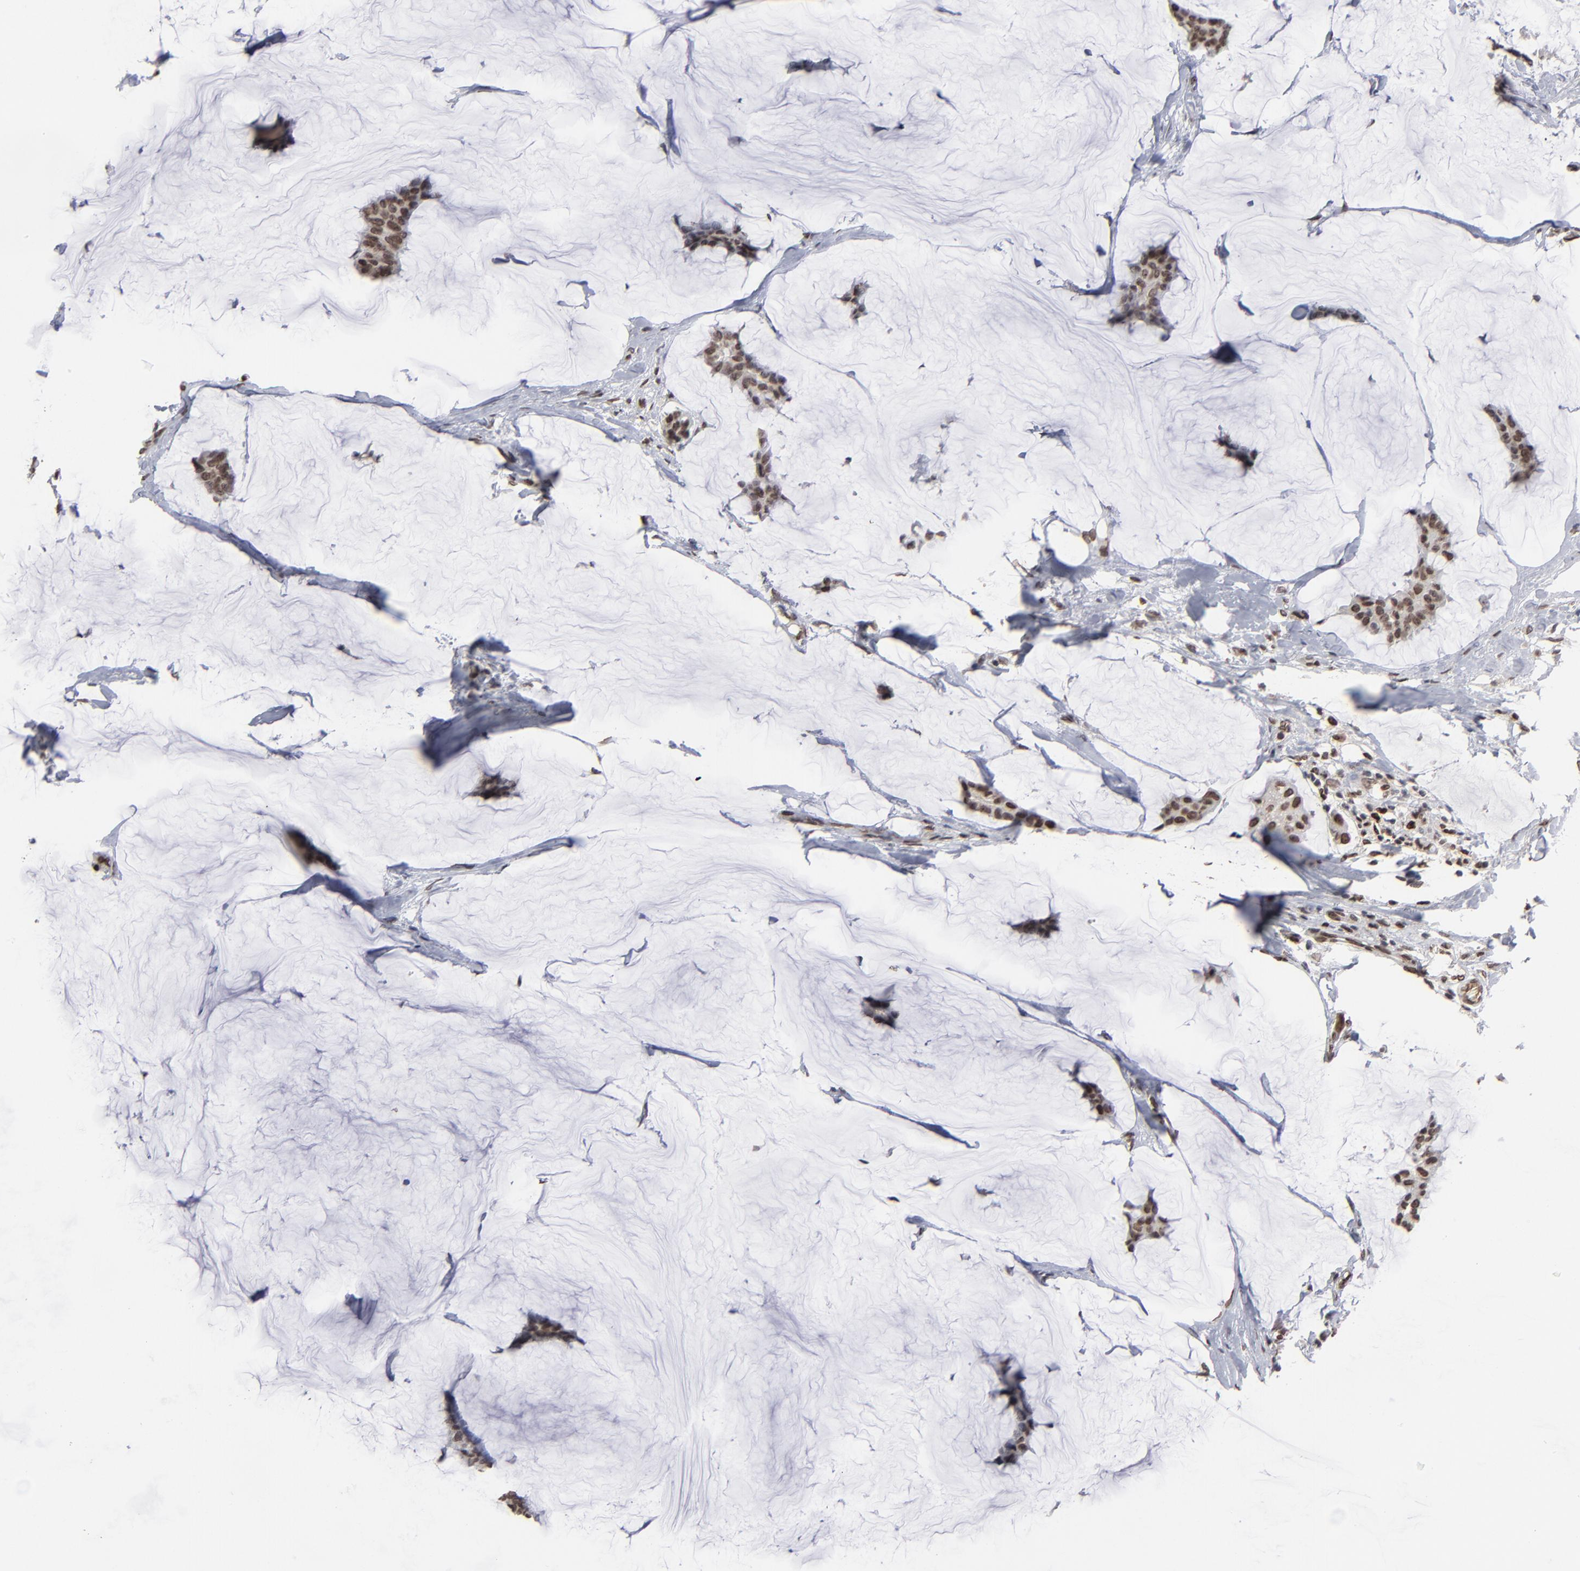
{"staining": {"intensity": "moderate", "quantity": ">75%", "location": "nuclear"}, "tissue": "breast cancer", "cell_type": "Tumor cells", "image_type": "cancer", "snomed": [{"axis": "morphology", "description": "Duct carcinoma"}, {"axis": "topography", "description": "Breast"}], "caption": "IHC of human breast cancer shows medium levels of moderate nuclear expression in about >75% of tumor cells. (Stains: DAB in brown, nuclei in blue, Microscopy: brightfield microscopy at high magnification).", "gene": "BAZ1A", "patient": {"sex": "female", "age": 93}}